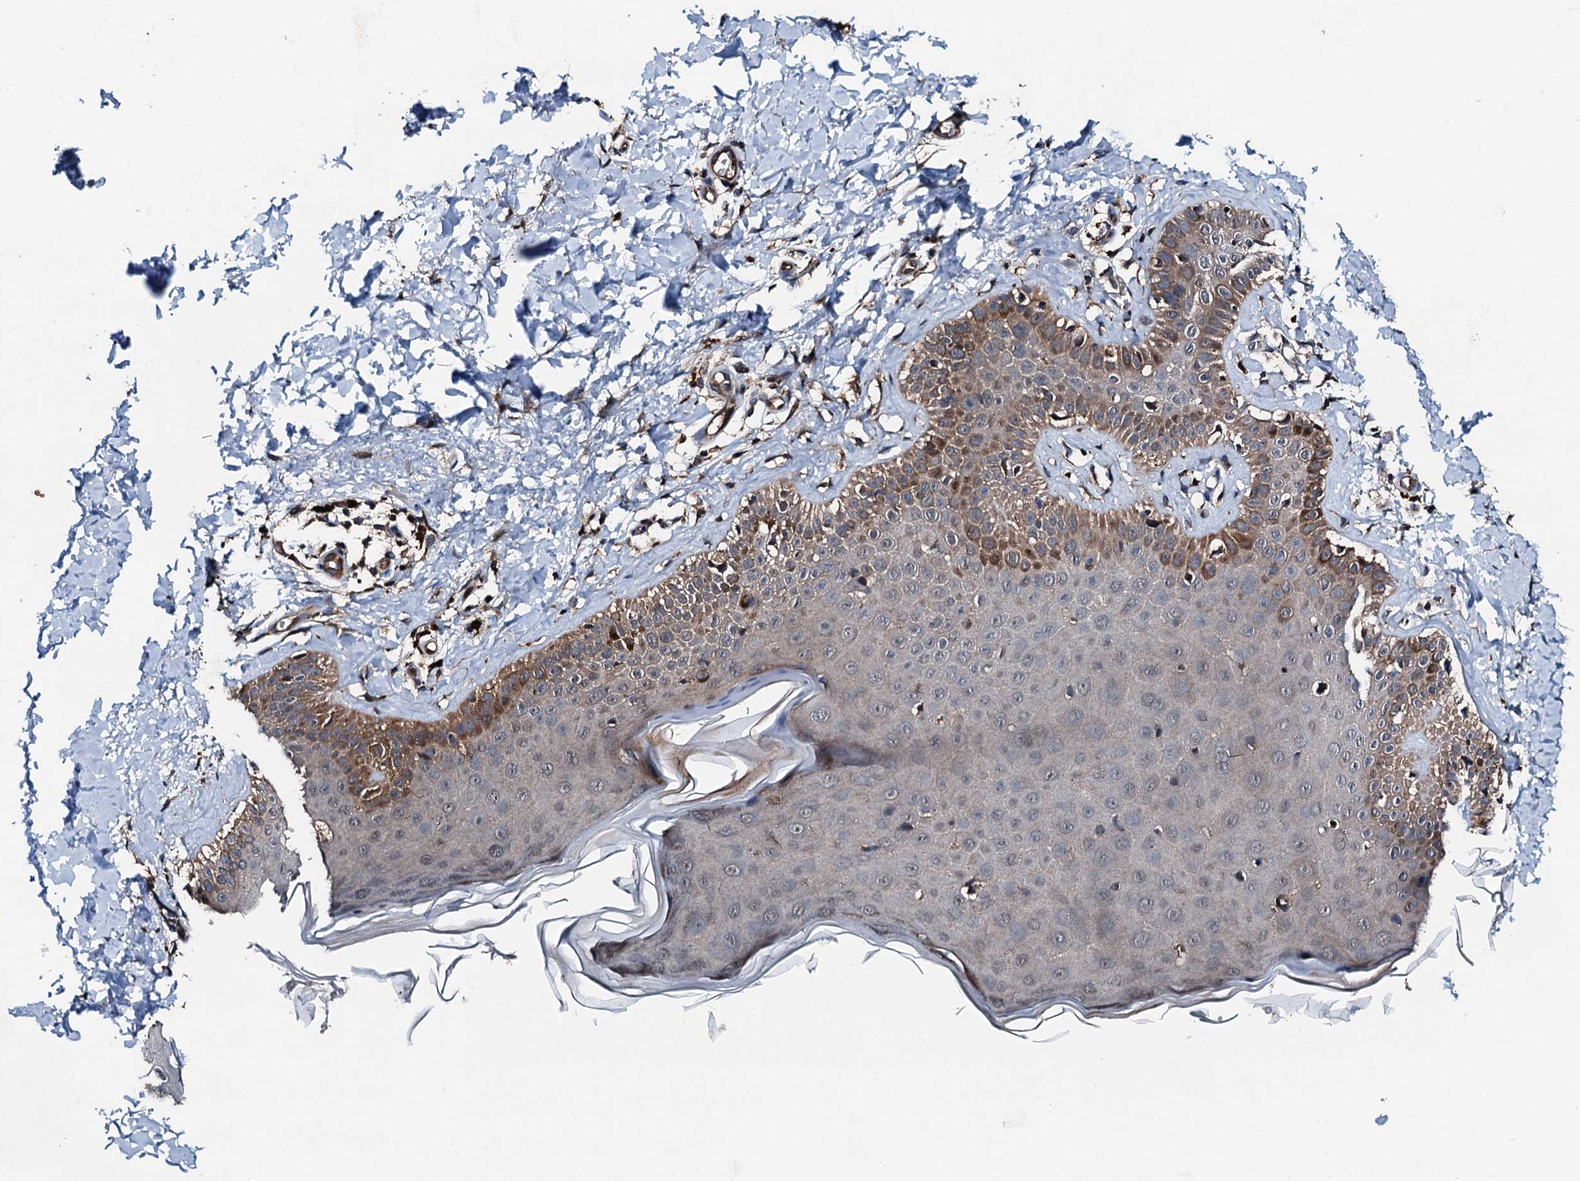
{"staining": {"intensity": "moderate", "quantity": "25%-75%", "location": "cytoplasmic/membranous"}, "tissue": "skin", "cell_type": "Fibroblasts", "image_type": "normal", "snomed": [{"axis": "morphology", "description": "Normal tissue, NOS"}, {"axis": "topography", "description": "Skin"}], "caption": "Immunohistochemical staining of normal human skin shows 25%-75% levels of moderate cytoplasmic/membranous protein expression in approximately 25%-75% of fibroblasts.", "gene": "FGD4", "patient": {"sex": "male", "age": 52}}